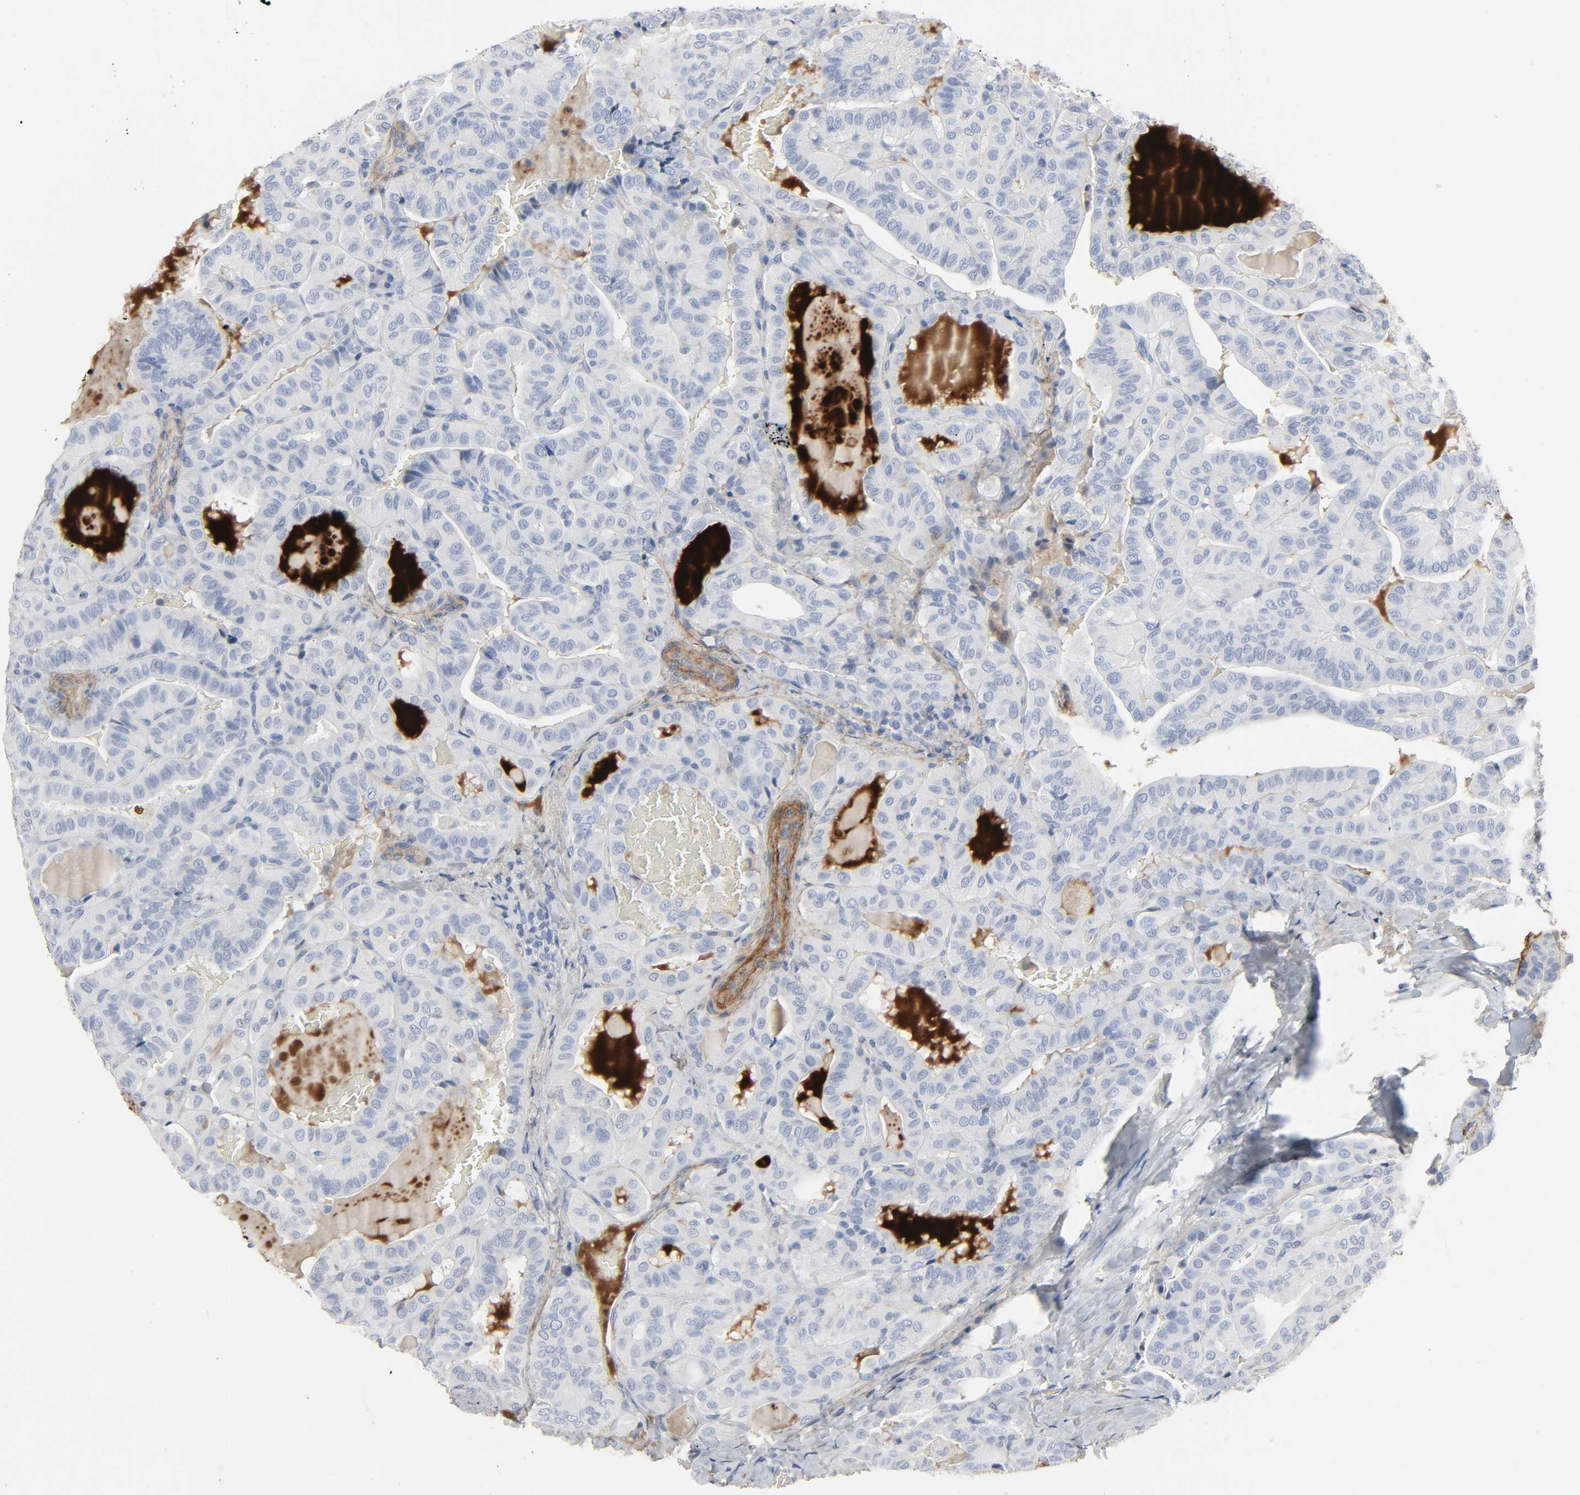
{"staining": {"intensity": "negative", "quantity": "none", "location": "none"}, "tissue": "thyroid cancer", "cell_type": "Tumor cells", "image_type": "cancer", "snomed": [{"axis": "morphology", "description": "Papillary adenocarcinoma, NOS"}, {"axis": "topography", "description": "Thyroid gland"}], "caption": "A high-resolution photomicrograph shows immunohistochemistry staining of papillary adenocarcinoma (thyroid), which displays no significant staining in tumor cells.", "gene": "FBLN5", "patient": {"sex": "male", "age": 77}}